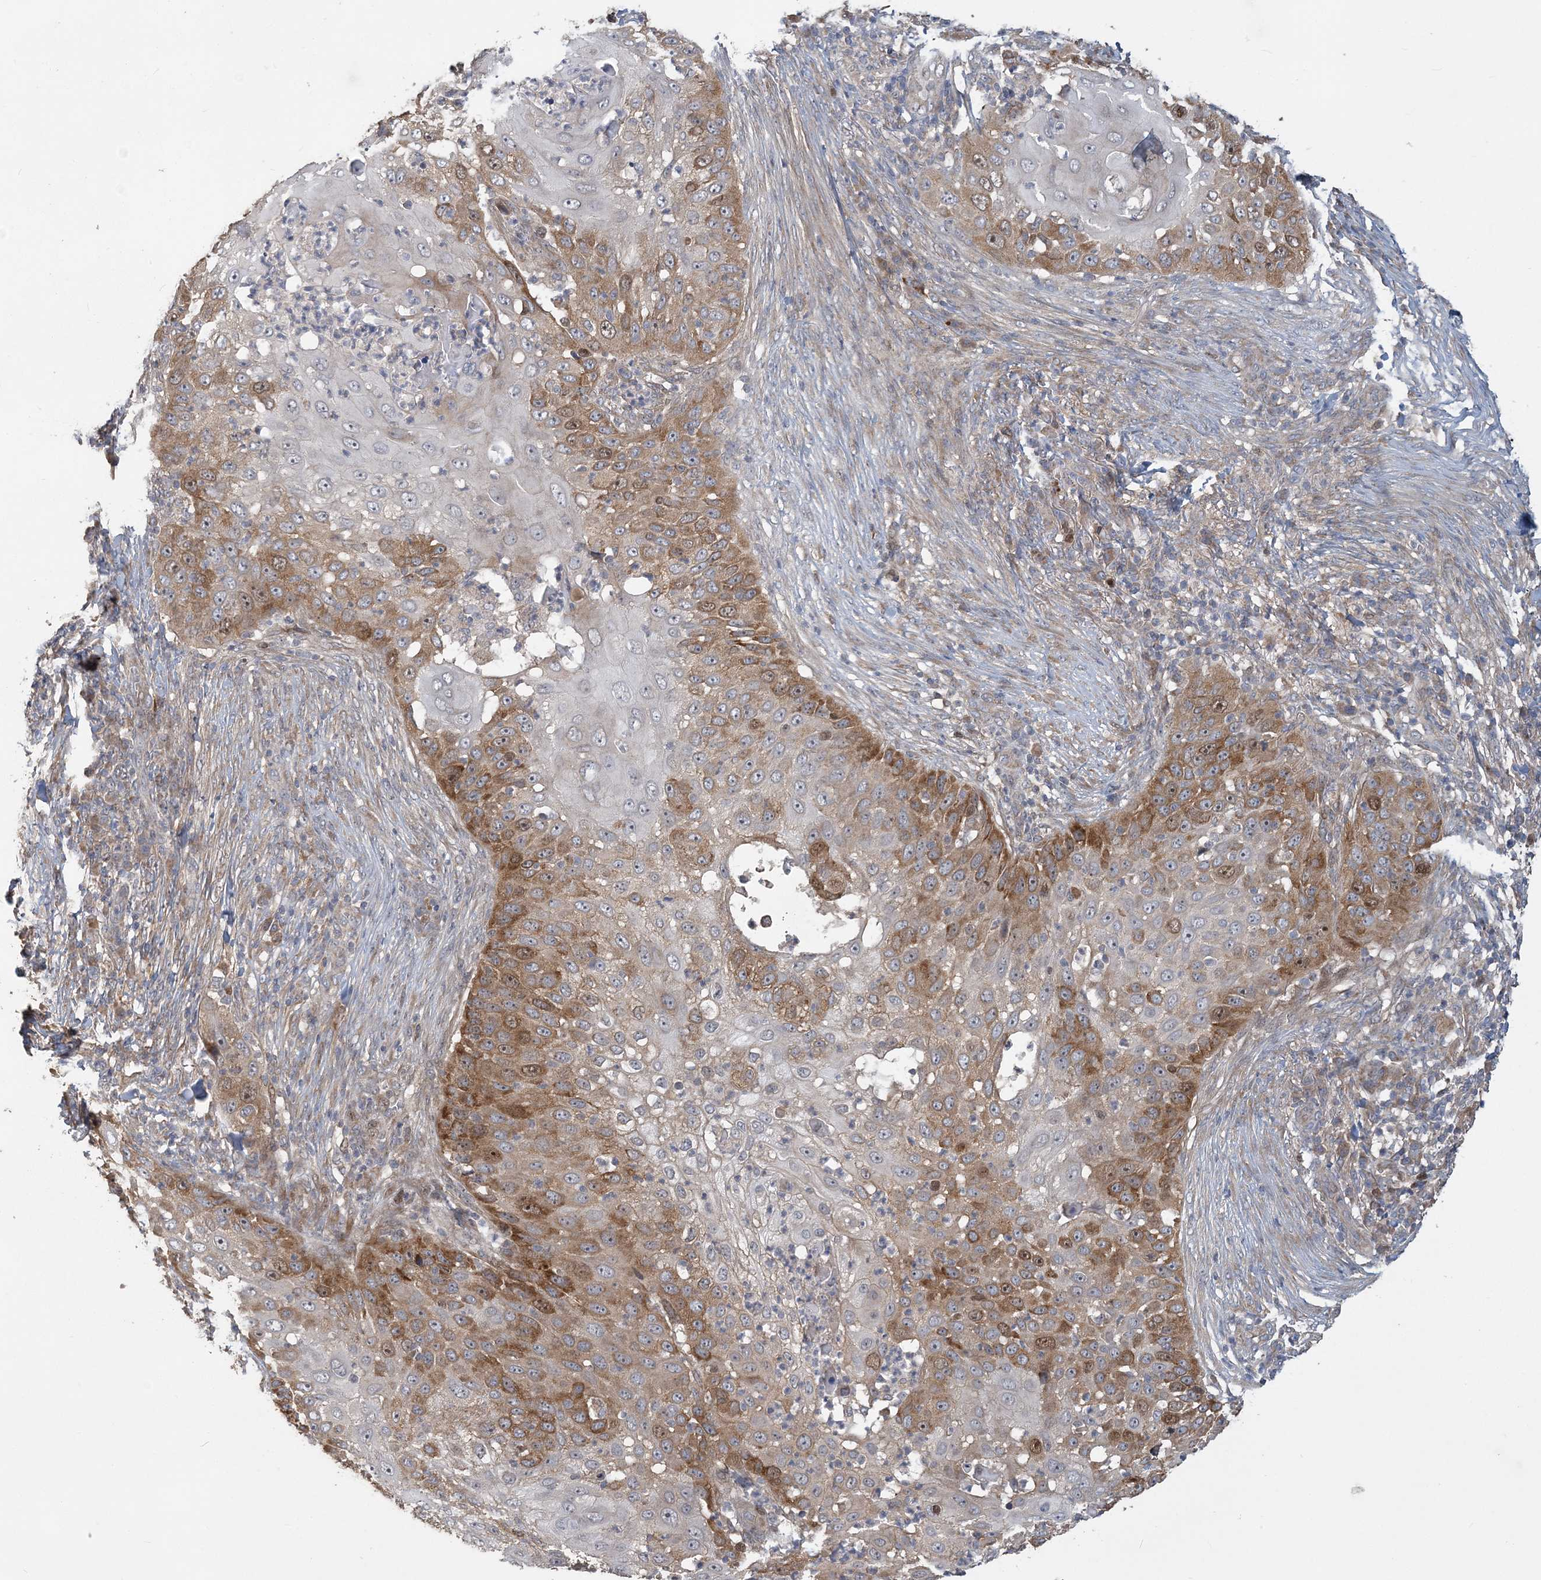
{"staining": {"intensity": "moderate", "quantity": "25%-75%", "location": "cytoplasmic/membranous,nuclear"}, "tissue": "skin cancer", "cell_type": "Tumor cells", "image_type": "cancer", "snomed": [{"axis": "morphology", "description": "Squamous cell carcinoma, NOS"}, {"axis": "topography", "description": "Skin"}], "caption": "Human skin cancer stained for a protein (brown) shows moderate cytoplasmic/membranous and nuclear positive expression in approximately 25%-75% of tumor cells.", "gene": "TRAIP", "patient": {"sex": "female", "age": 44}}